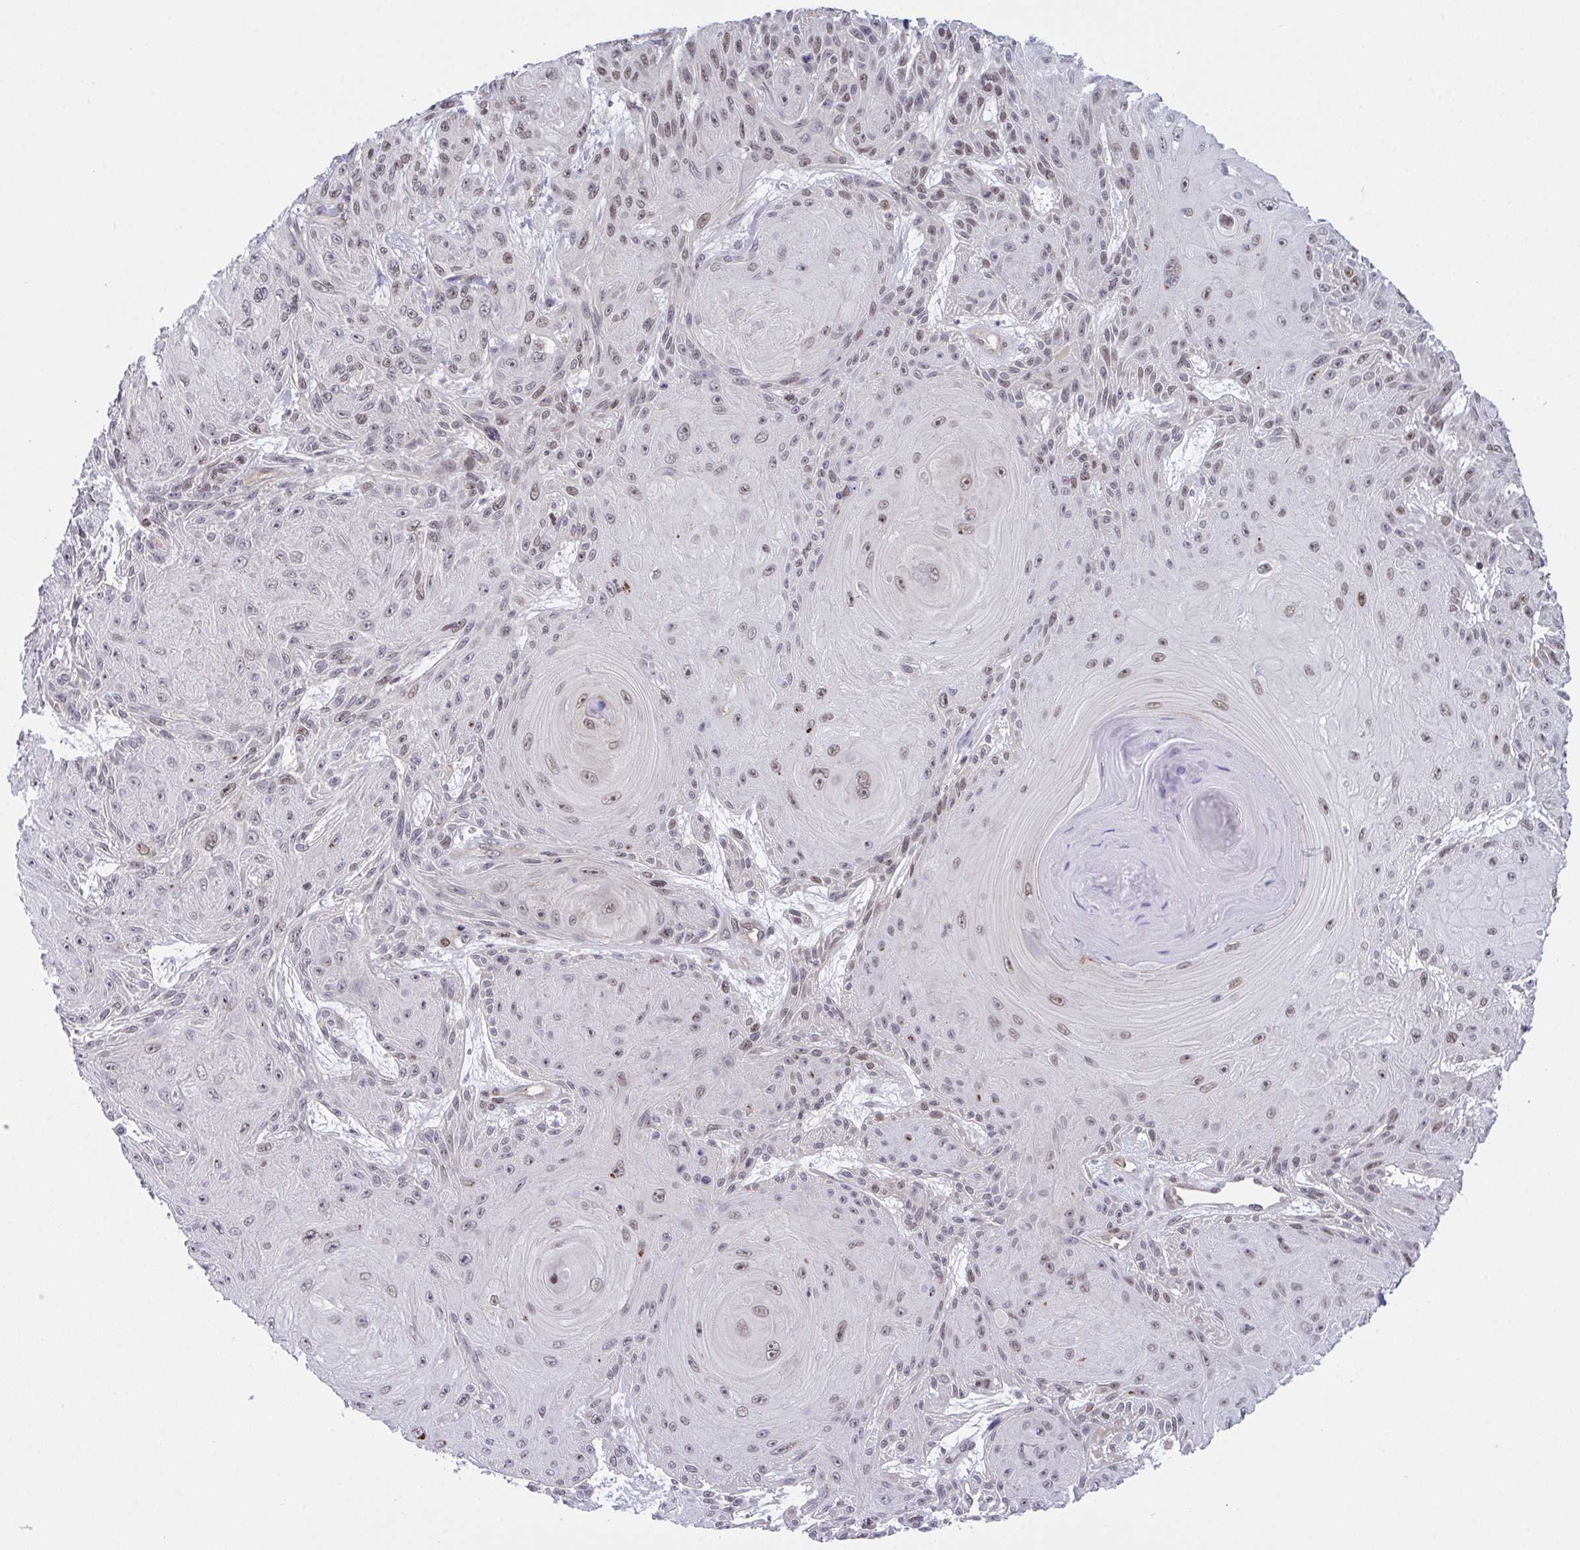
{"staining": {"intensity": "moderate", "quantity": "25%-75%", "location": "nuclear"}, "tissue": "skin cancer", "cell_type": "Tumor cells", "image_type": "cancer", "snomed": [{"axis": "morphology", "description": "Squamous cell carcinoma, NOS"}, {"axis": "topography", "description": "Skin"}], "caption": "IHC histopathology image of neoplastic tissue: human skin cancer (squamous cell carcinoma) stained using immunohistochemistry (IHC) reveals medium levels of moderate protein expression localized specifically in the nuclear of tumor cells, appearing as a nuclear brown color.", "gene": "ZNF444", "patient": {"sex": "male", "age": 88}}